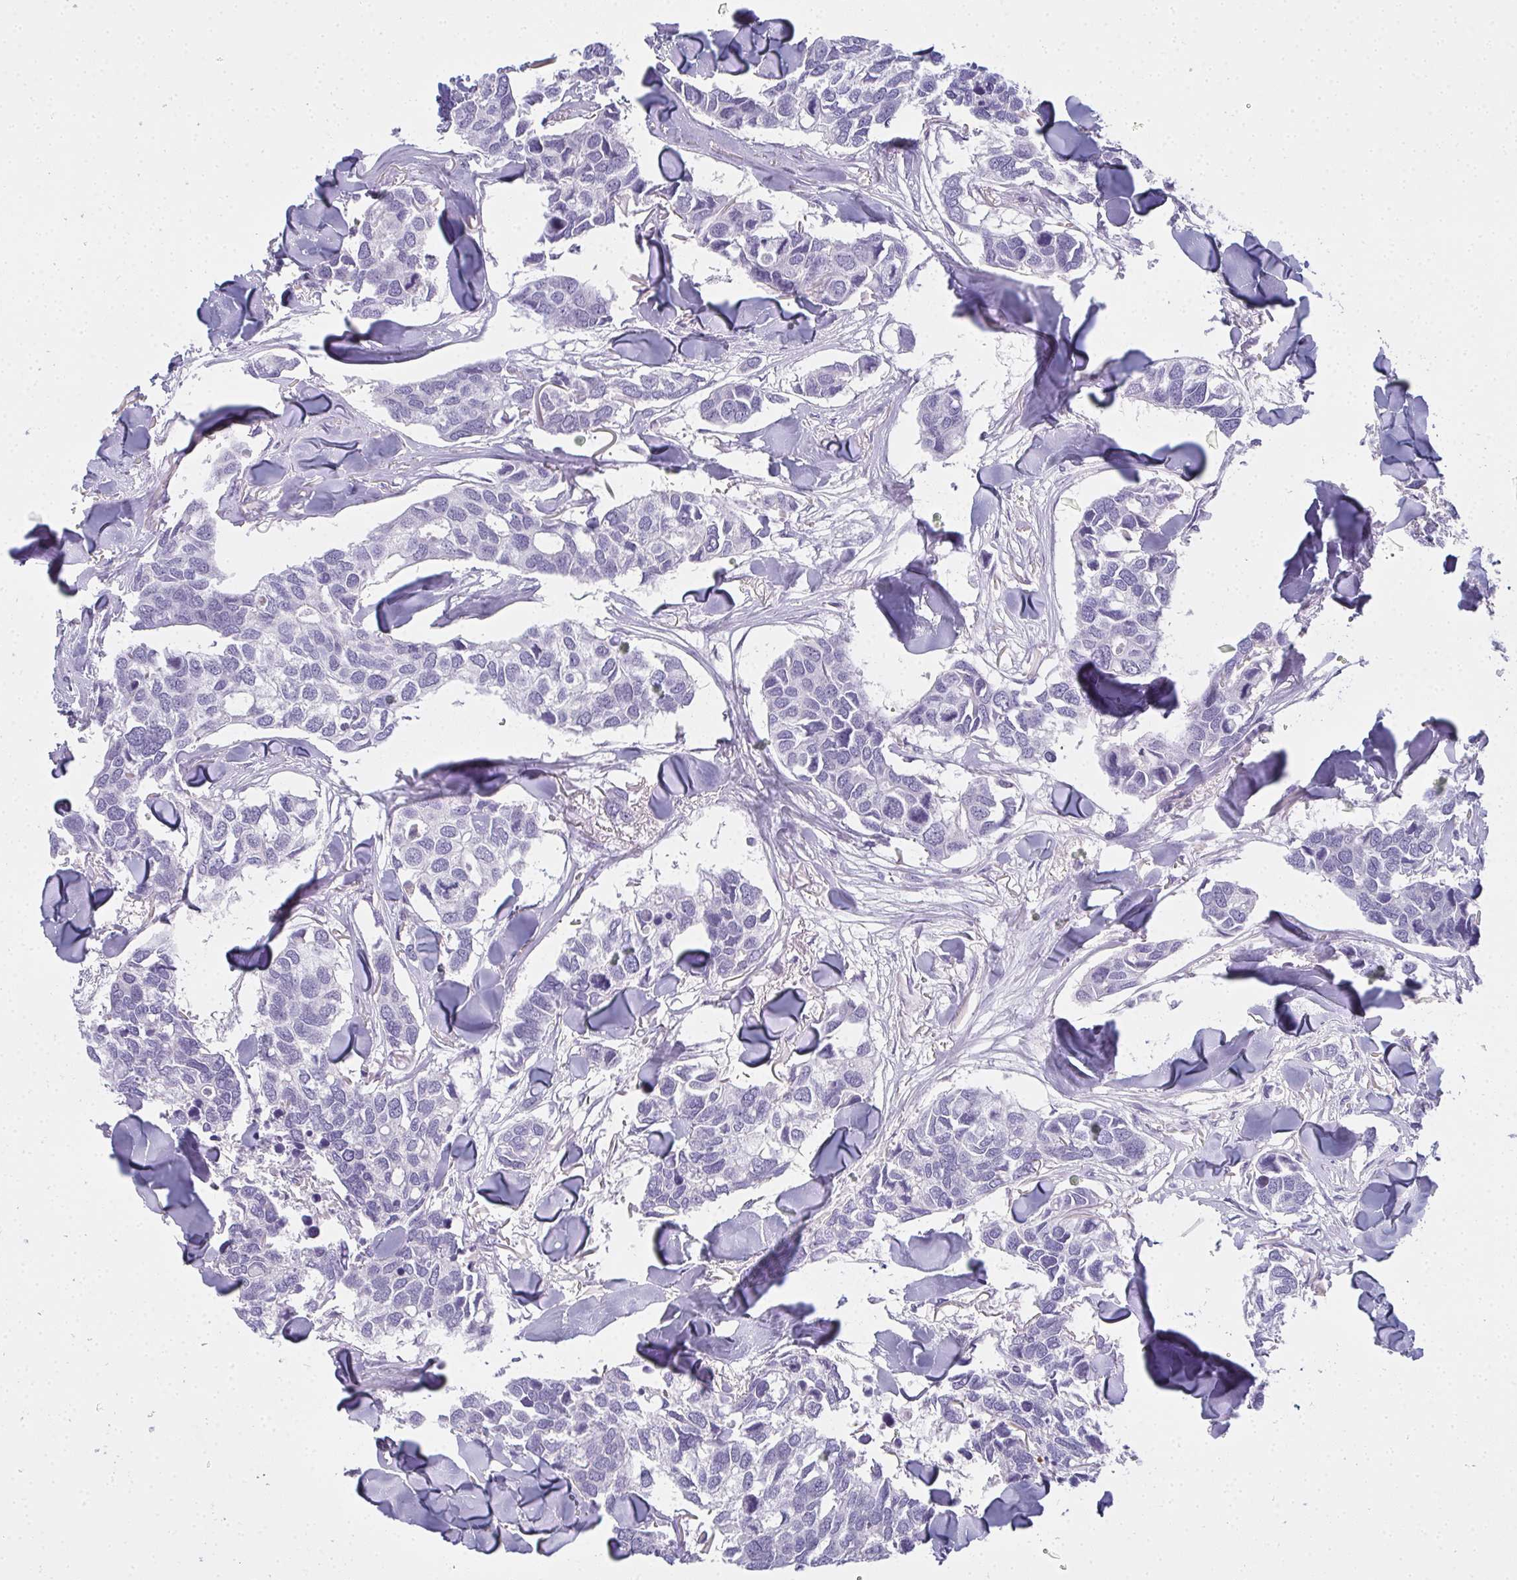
{"staining": {"intensity": "negative", "quantity": "none", "location": "none"}, "tissue": "breast cancer", "cell_type": "Tumor cells", "image_type": "cancer", "snomed": [{"axis": "morphology", "description": "Duct carcinoma"}, {"axis": "topography", "description": "Breast"}], "caption": "Human breast cancer stained for a protein using immunohistochemistry (IHC) displays no staining in tumor cells.", "gene": "SLC36A2", "patient": {"sex": "female", "age": 83}}